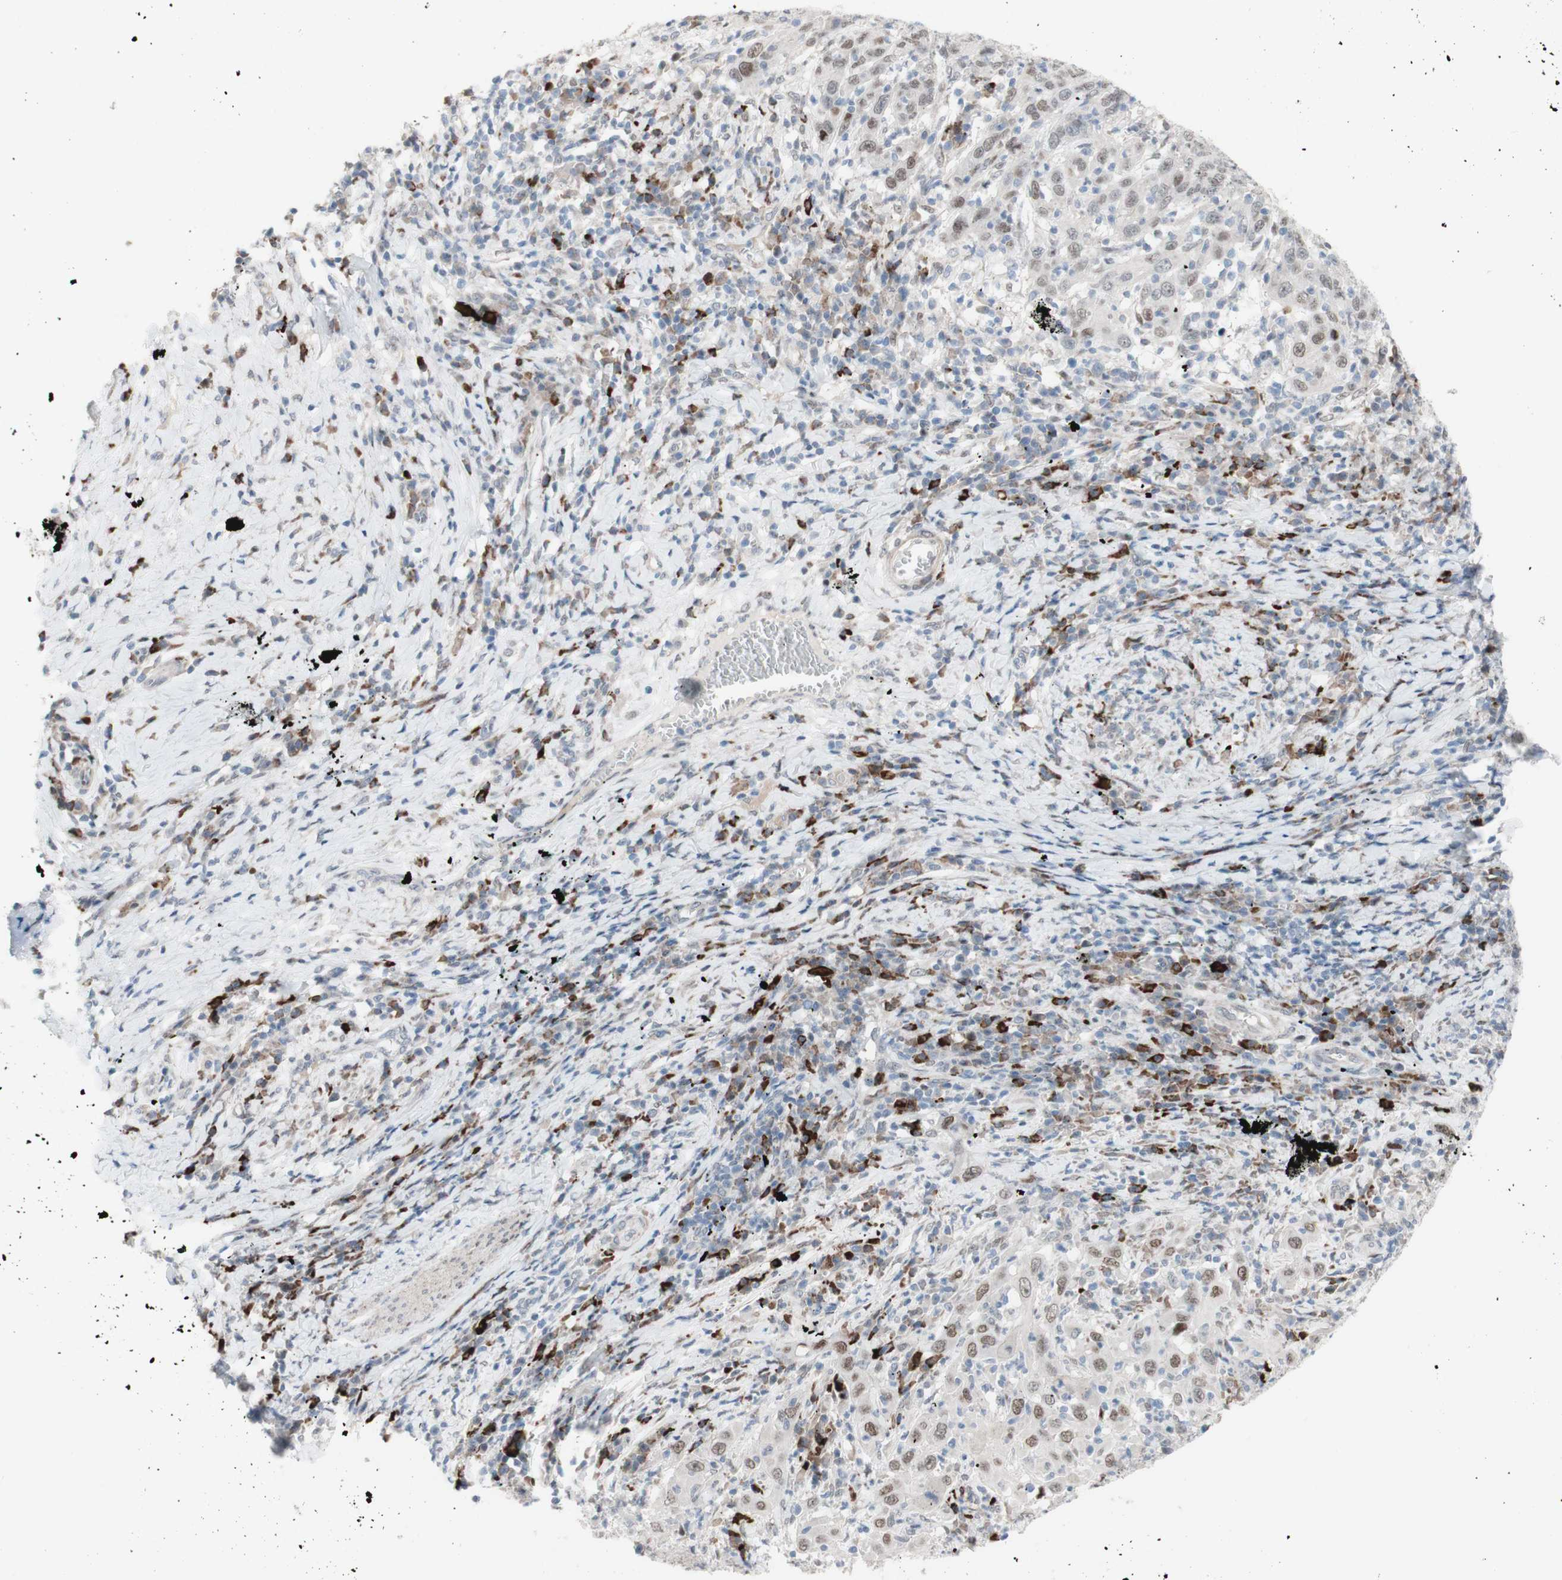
{"staining": {"intensity": "weak", "quantity": "<25%", "location": "nuclear"}, "tissue": "cervical cancer", "cell_type": "Tumor cells", "image_type": "cancer", "snomed": [{"axis": "morphology", "description": "Squamous cell carcinoma, NOS"}, {"axis": "topography", "description": "Cervix"}], "caption": "The IHC photomicrograph has no significant expression in tumor cells of cervical squamous cell carcinoma tissue.", "gene": "PHTF2", "patient": {"sex": "female", "age": 46}}